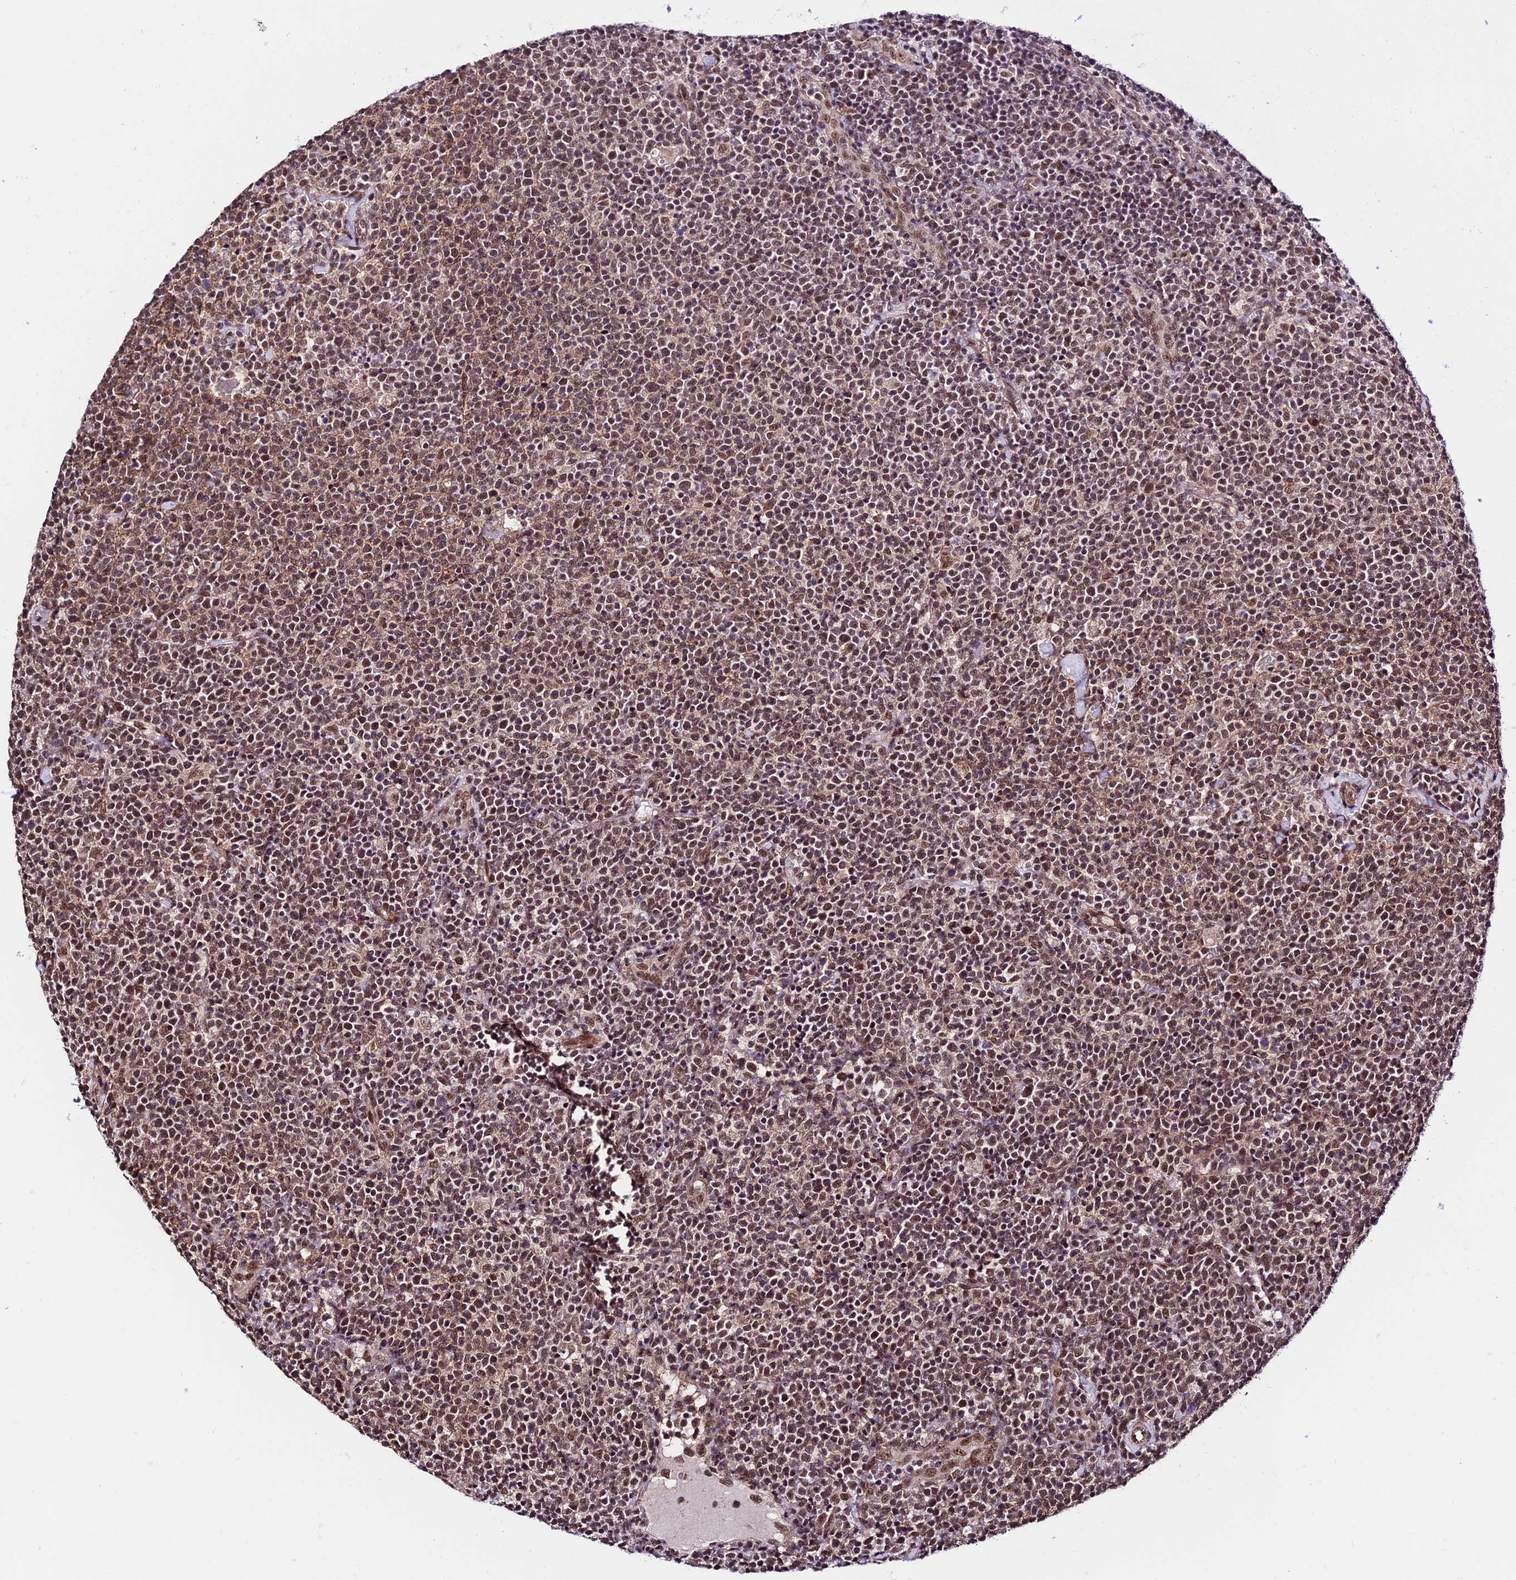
{"staining": {"intensity": "moderate", "quantity": ">75%", "location": "nuclear"}, "tissue": "lymphoma", "cell_type": "Tumor cells", "image_type": "cancer", "snomed": [{"axis": "morphology", "description": "Malignant lymphoma, non-Hodgkin's type, High grade"}, {"axis": "topography", "description": "Lymph node"}], "caption": "Protein staining by IHC exhibits moderate nuclear expression in approximately >75% of tumor cells in malignant lymphoma, non-Hodgkin's type (high-grade).", "gene": "RBM42", "patient": {"sex": "male", "age": 61}}